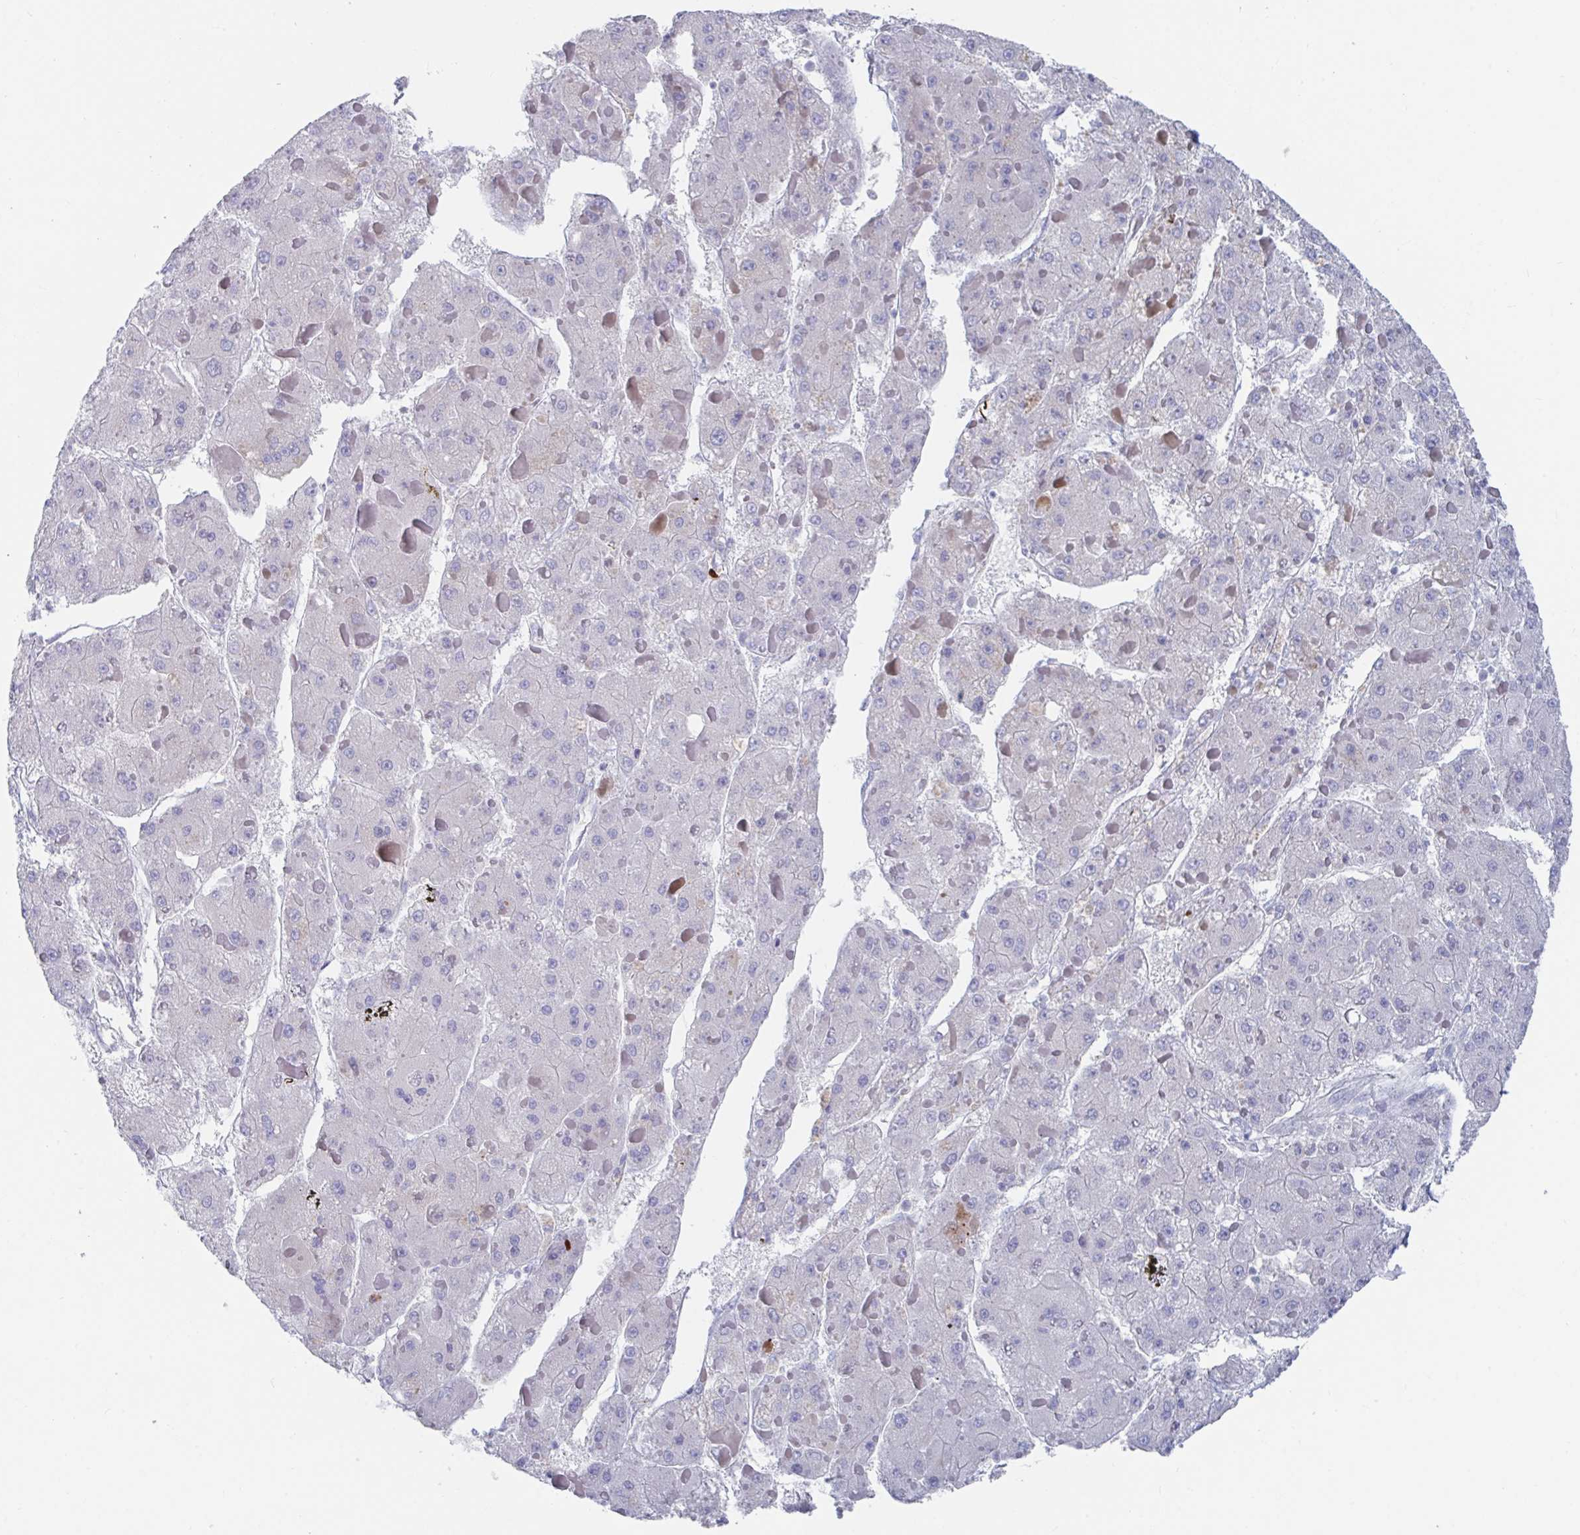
{"staining": {"intensity": "negative", "quantity": "none", "location": "none"}, "tissue": "liver cancer", "cell_type": "Tumor cells", "image_type": "cancer", "snomed": [{"axis": "morphology", "description": "Carcinoma, Hepatocellular, NOS"}, {"axis": "topography", "description": "Liver"}], "caption": "Tumor cells show no significant protein staining in liver hepatocellular carcinoma.", "gene": "KCNK5", "patient": {"sex": "female", "age": 73}}